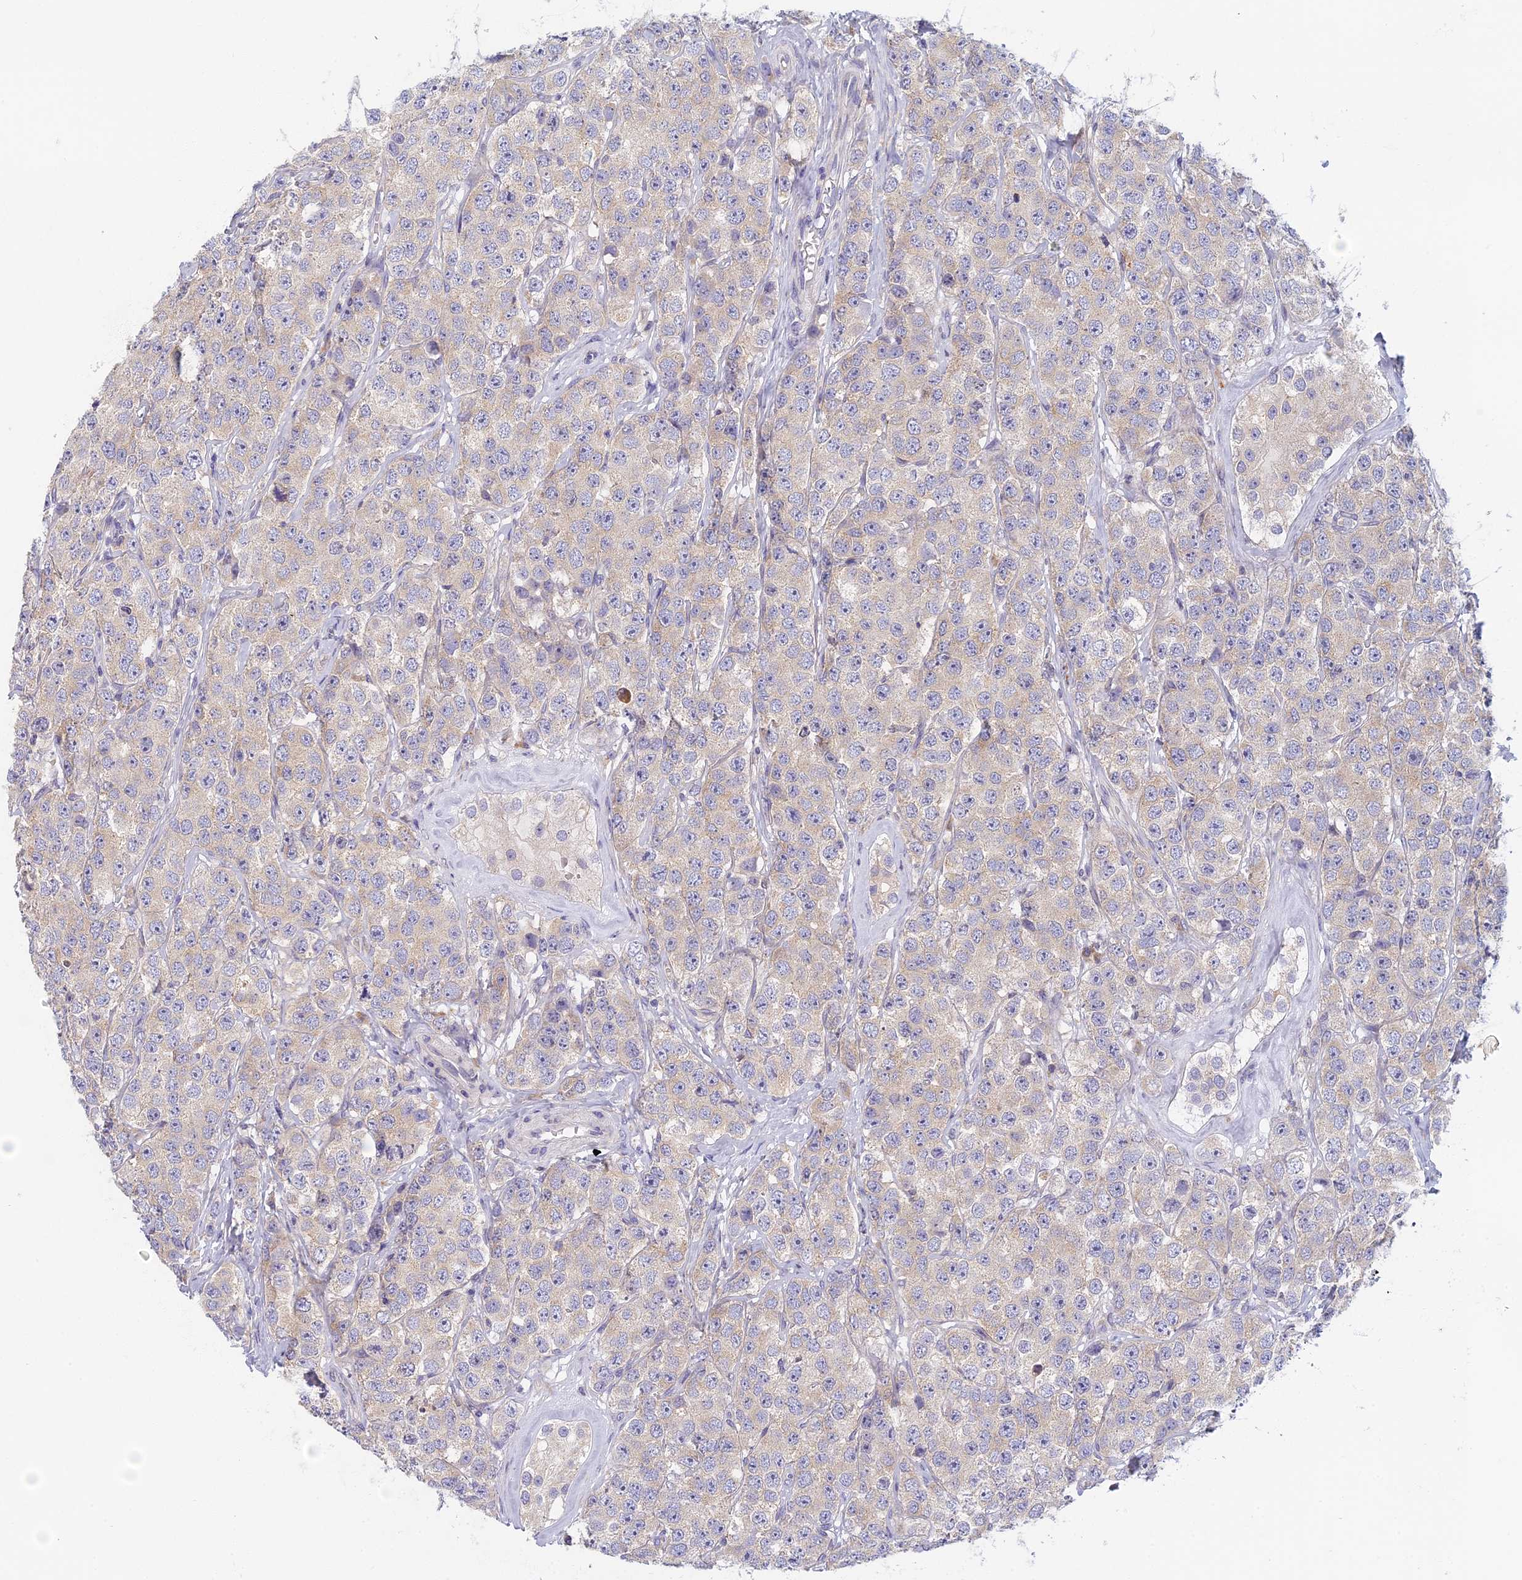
{"staining": {"intensity": "negative", "quantity": "none", "location": "none"}, "tissue": "testis cancer", "cell_type": "Tumor cells", "image_type": "cancer", "snomed": [{"axis": "morphology", "description": "Seminoma, NOS"}, {"axis": "topography", "description": "Testis"}], "caption": "Immunohistochemistry (IHC) photomicrograph of testis cancer stained for a protein (brown), which displays no positivity in tumor cells.", "gene": "DDX51", "patient": {"sex": "male", "age": 28}}